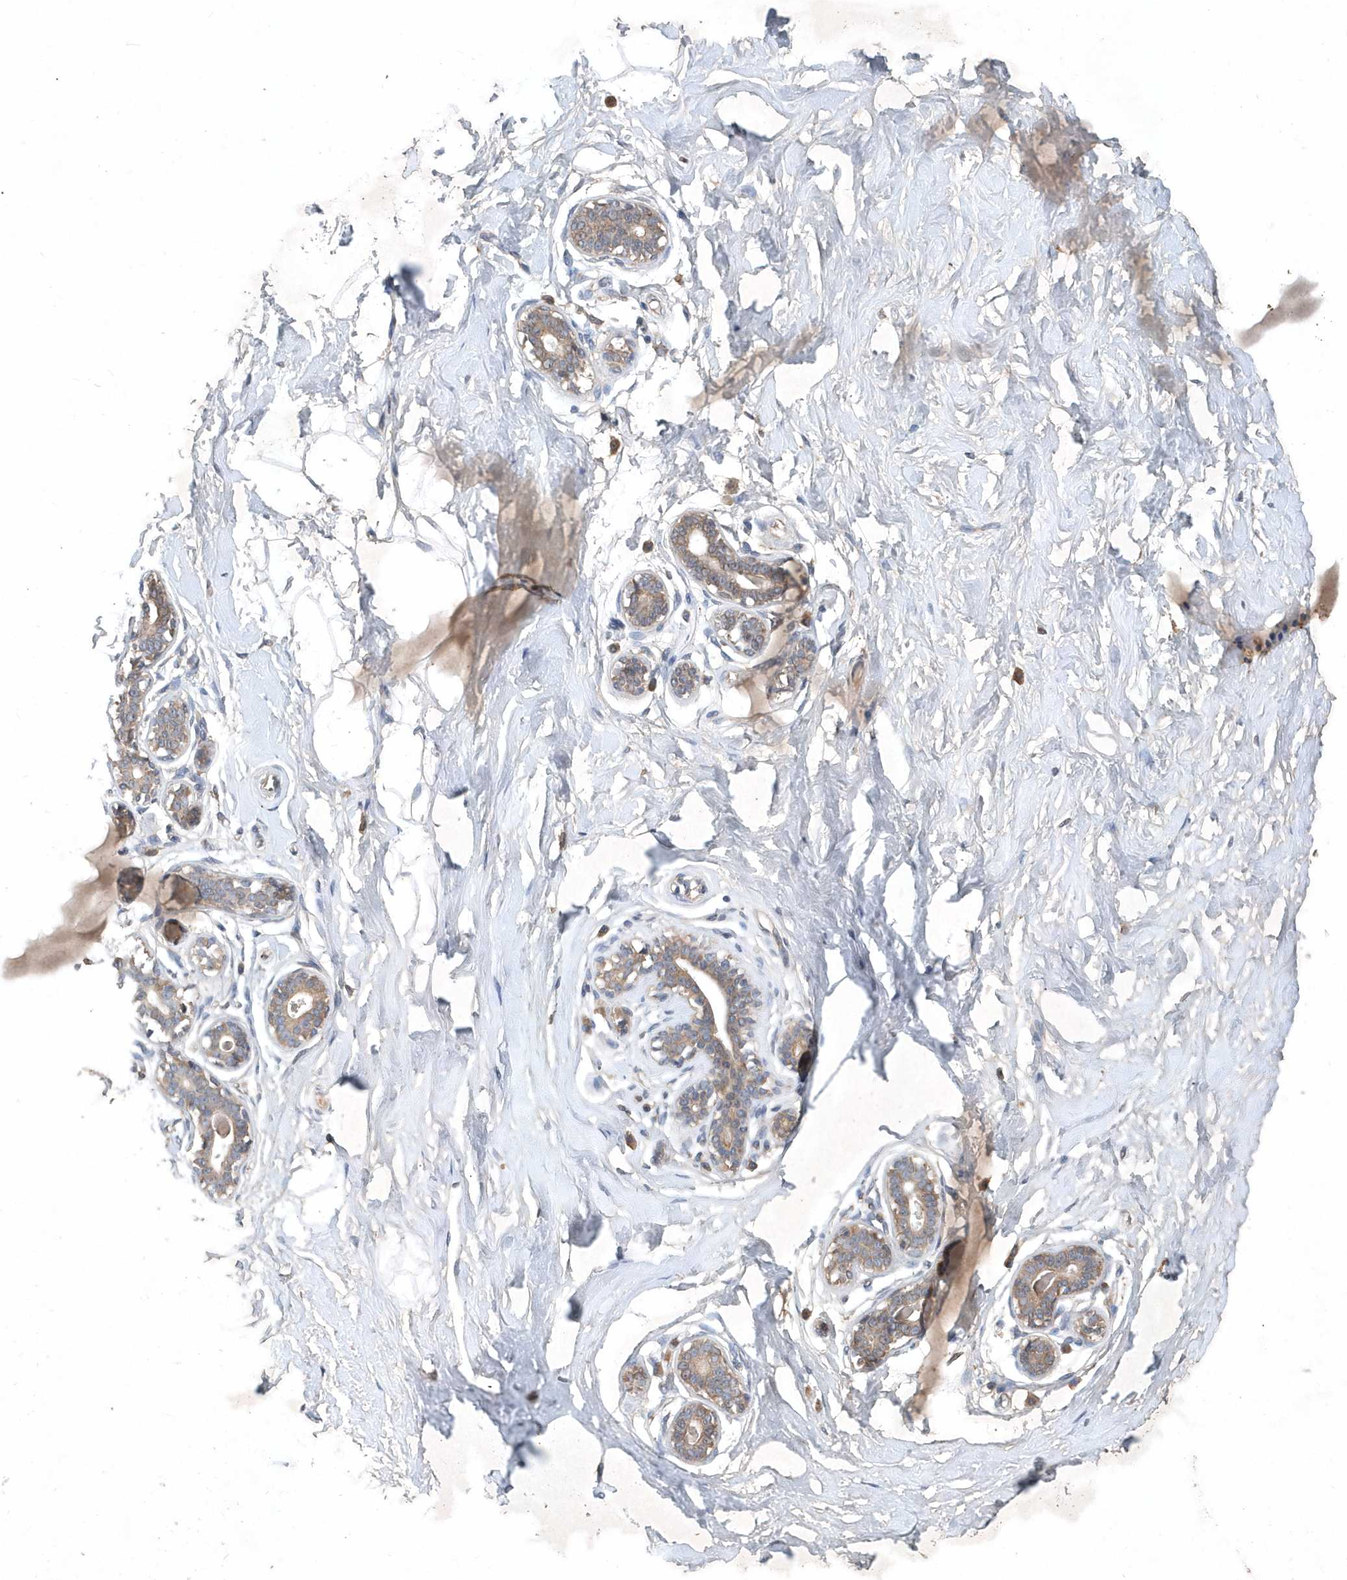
{"staining": {"intensity": "negative", "quantity": "none", "location": "none"}, "tissue": "breast", "cell_type": "Adipocytes", "image_type": "normal", "snomed": [{"axis": "morphology", "description": "Normal tissue, NOS"}, {"axis": "morphology", "description": "Adenoma, NOS"}, {"axis": "topography", "description": "Breast"}], "caption": "Immunohistochemistry (IHC) histopathology image of normal breast: breast stained with DAB (3,3'-diaminobenzidine) reveals no significant protein positivity in adipocytes.", "gene": "SCFD2", "patient": {"sex": "female", "age": 23}}